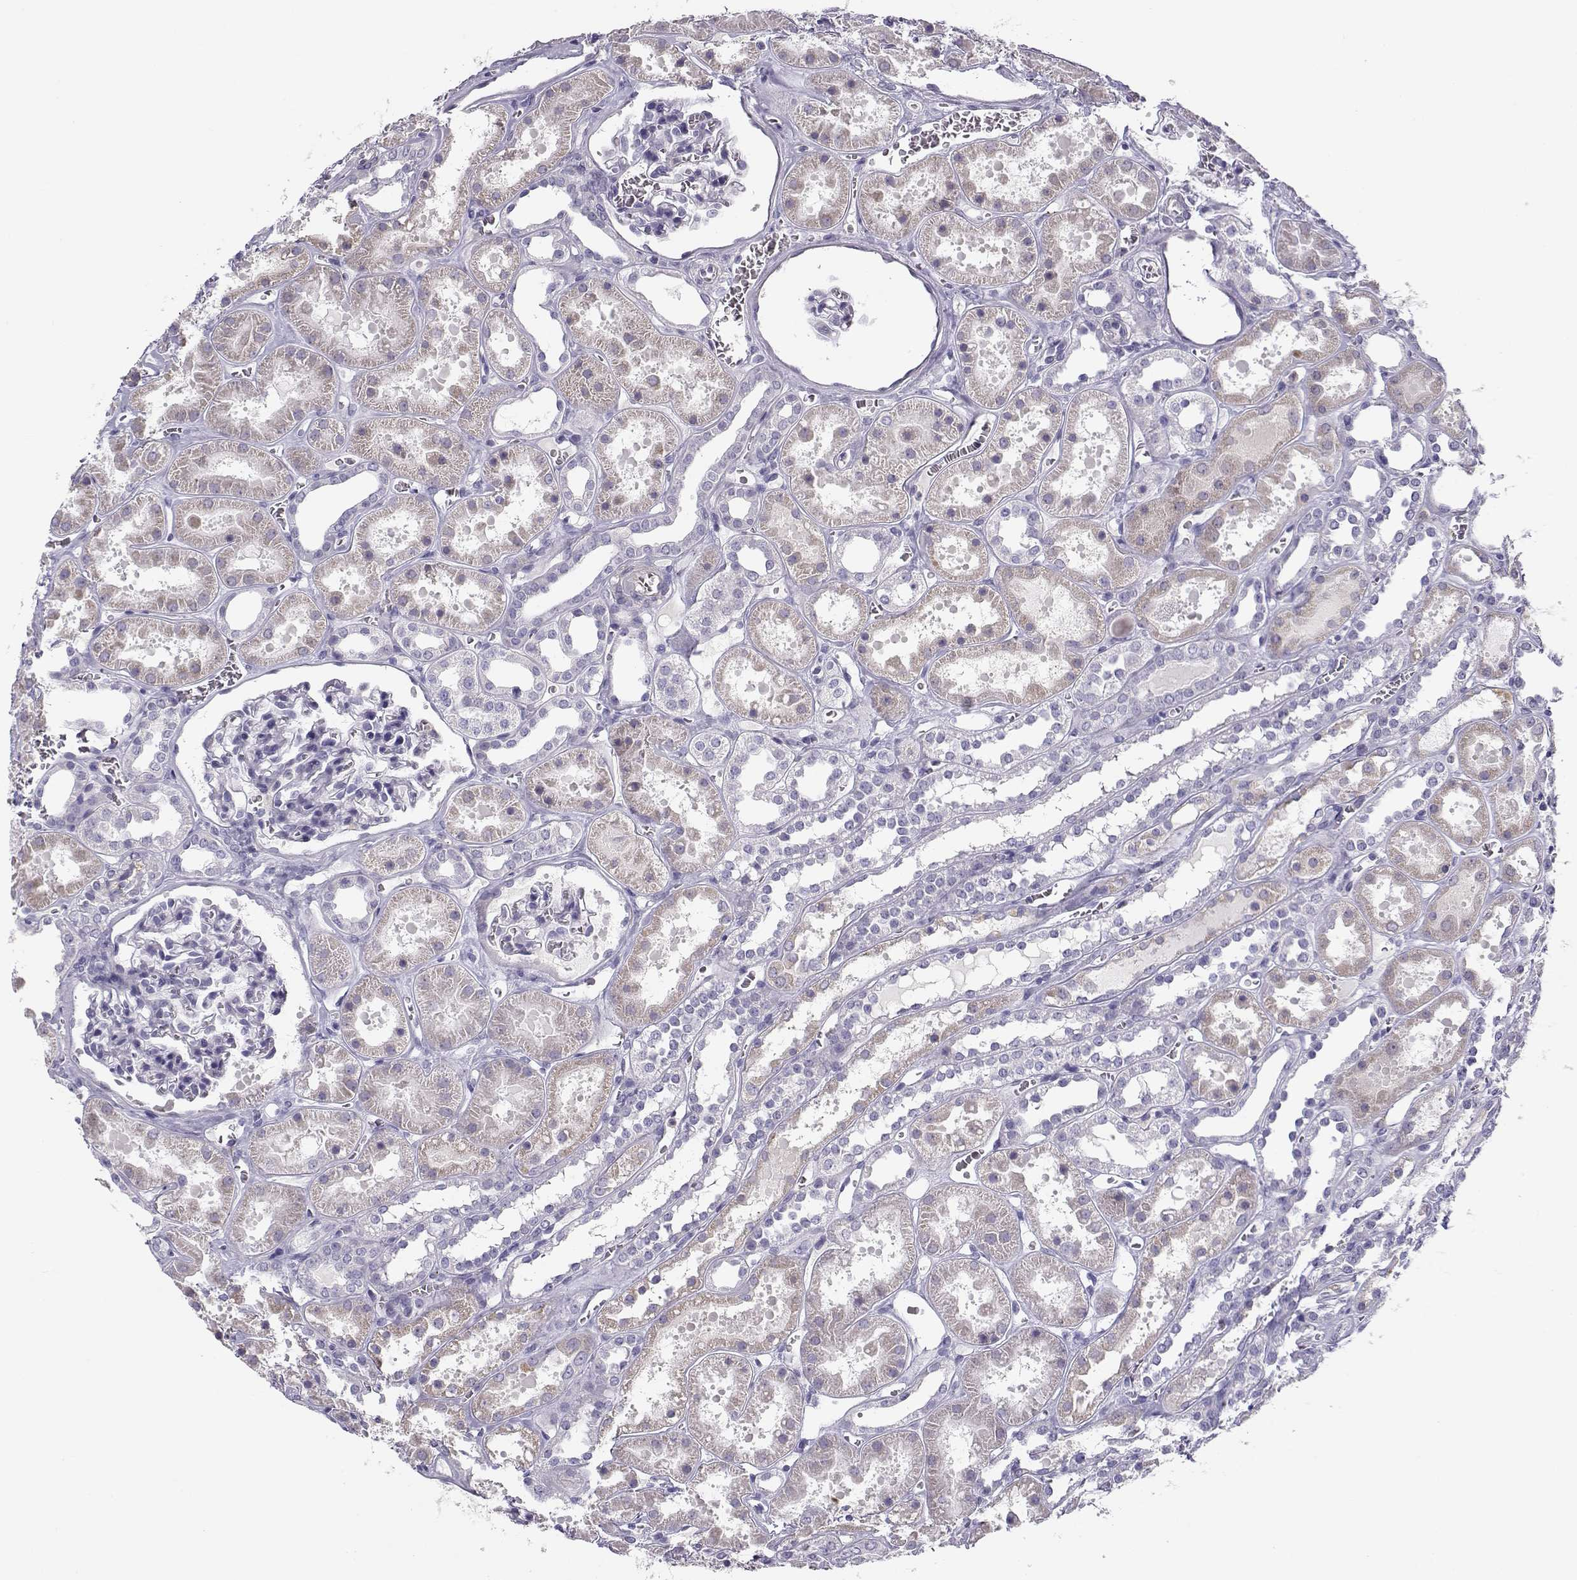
{"staining": {"intensity": "negative", "quantity": "none", "location": "none"}, "tissue": "kidney", "cell_type": "Cells in glomeruli", "image_type": "normal", "snomed": [{"axis": "morphology", "description": "Normal tissue, NOS"}, {"axis": "topography", "description": "Kidney"}], "caption": "Human kidney stained for a protein using immunohistochemistry (IHC) demonstrates no positivity in cells in glomeruli.", "gene": "MYO1A", "patient": {"sex": "female", "age": 41}}